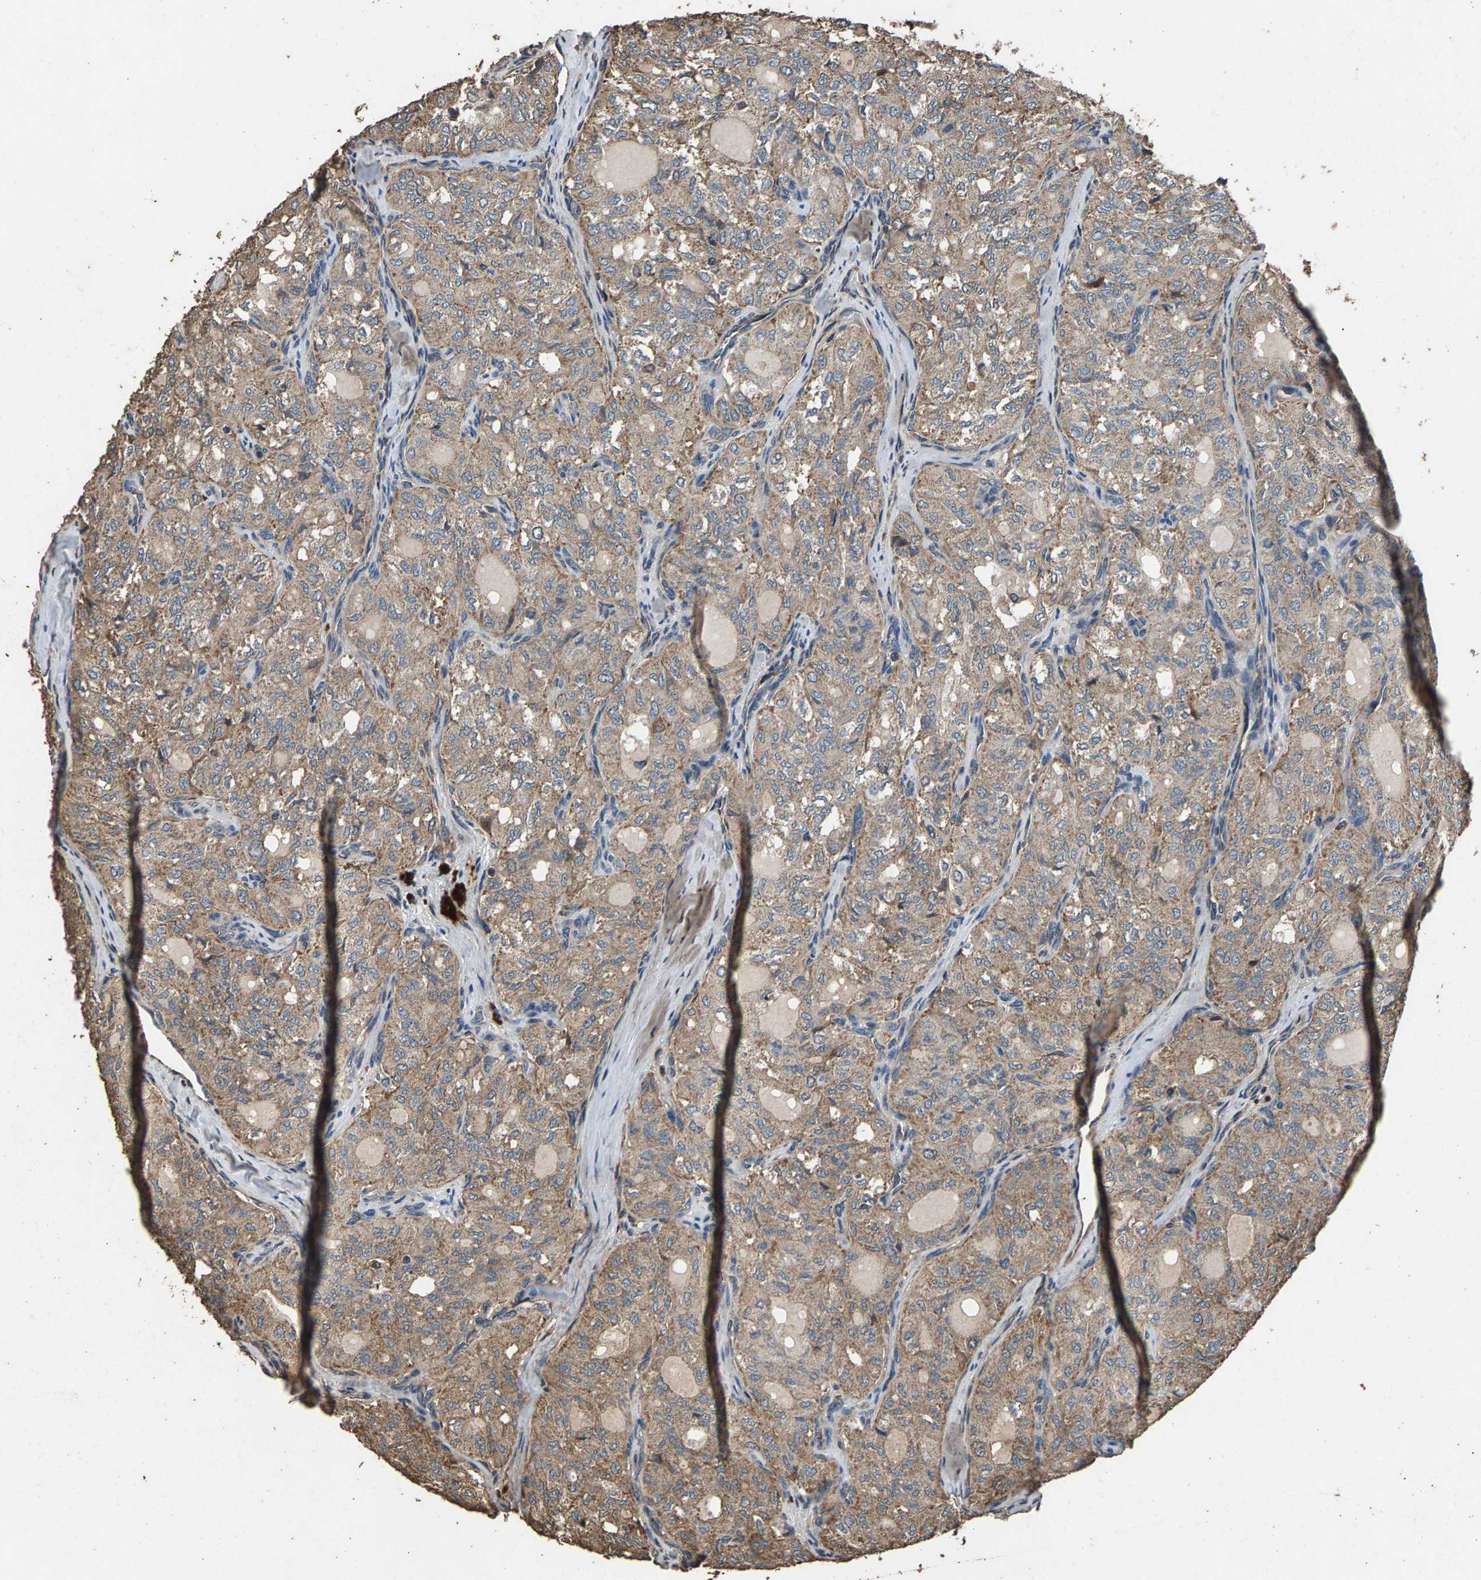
{"staining": {"intensity": "weak", "quantity": ">75%", "location": "cytoplasmic/membranous"}, "tissue": "thyroid cancer", "cell_type": "Tumor cells", "image_type": "cancer", "snomed": [{"axis": "morphology", "description": "Follicular adenoma carcinoma, NOS"}, {"axis": "topography", "description": "Thyroid gland"}], "caption": "Tumor cells display low levels of weak cytoplasmic/membranous positivity in about >75% of cells in human thyroid cancer (follicular adenoma carcinoma).", "gene": "MRPL27", "patient": {"sex": "male", "age": 75}}